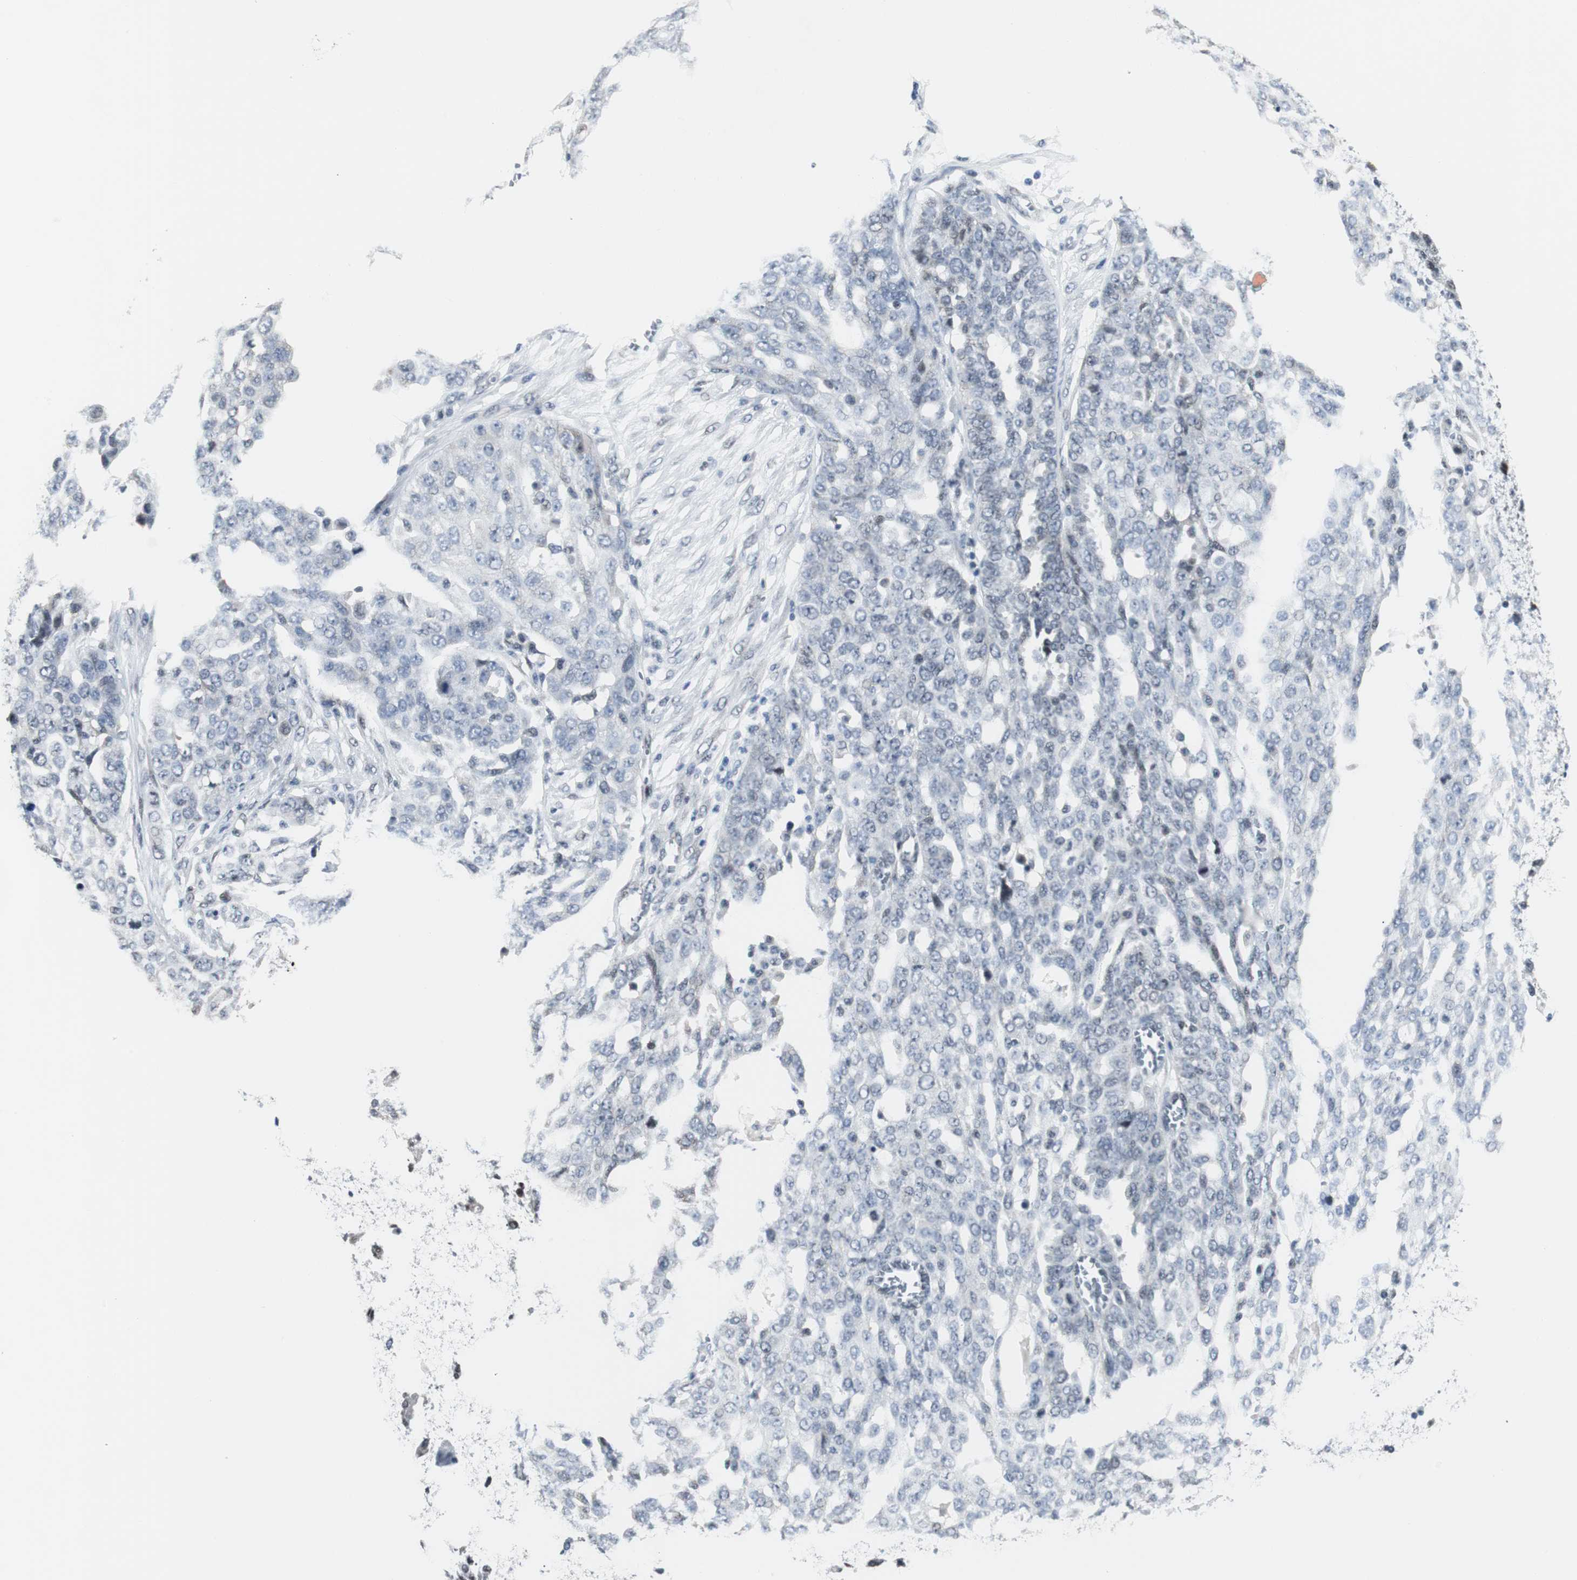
{"staining": {"intensity": "weak", "quantity": "<25%", "location": "nuclear"}, "tissue": "ovarian cancer", "cell_type": "Tumor cells", "image_type": "cancer", "snomed": [{"axis": "morphology", "description": "Cystadenocarcinoma, serous, NOS"}, {"axis": "topography", "description": "Soft tissue"}, {"axis": "topography", "description": "Ovary"}], "caption": "A micrograph of human serous cystadenocarcinoma (ovarian) is negative for staining in tumor cells.", "gene": "MTA1", "patient": {"sex": "female", "age": 57}}